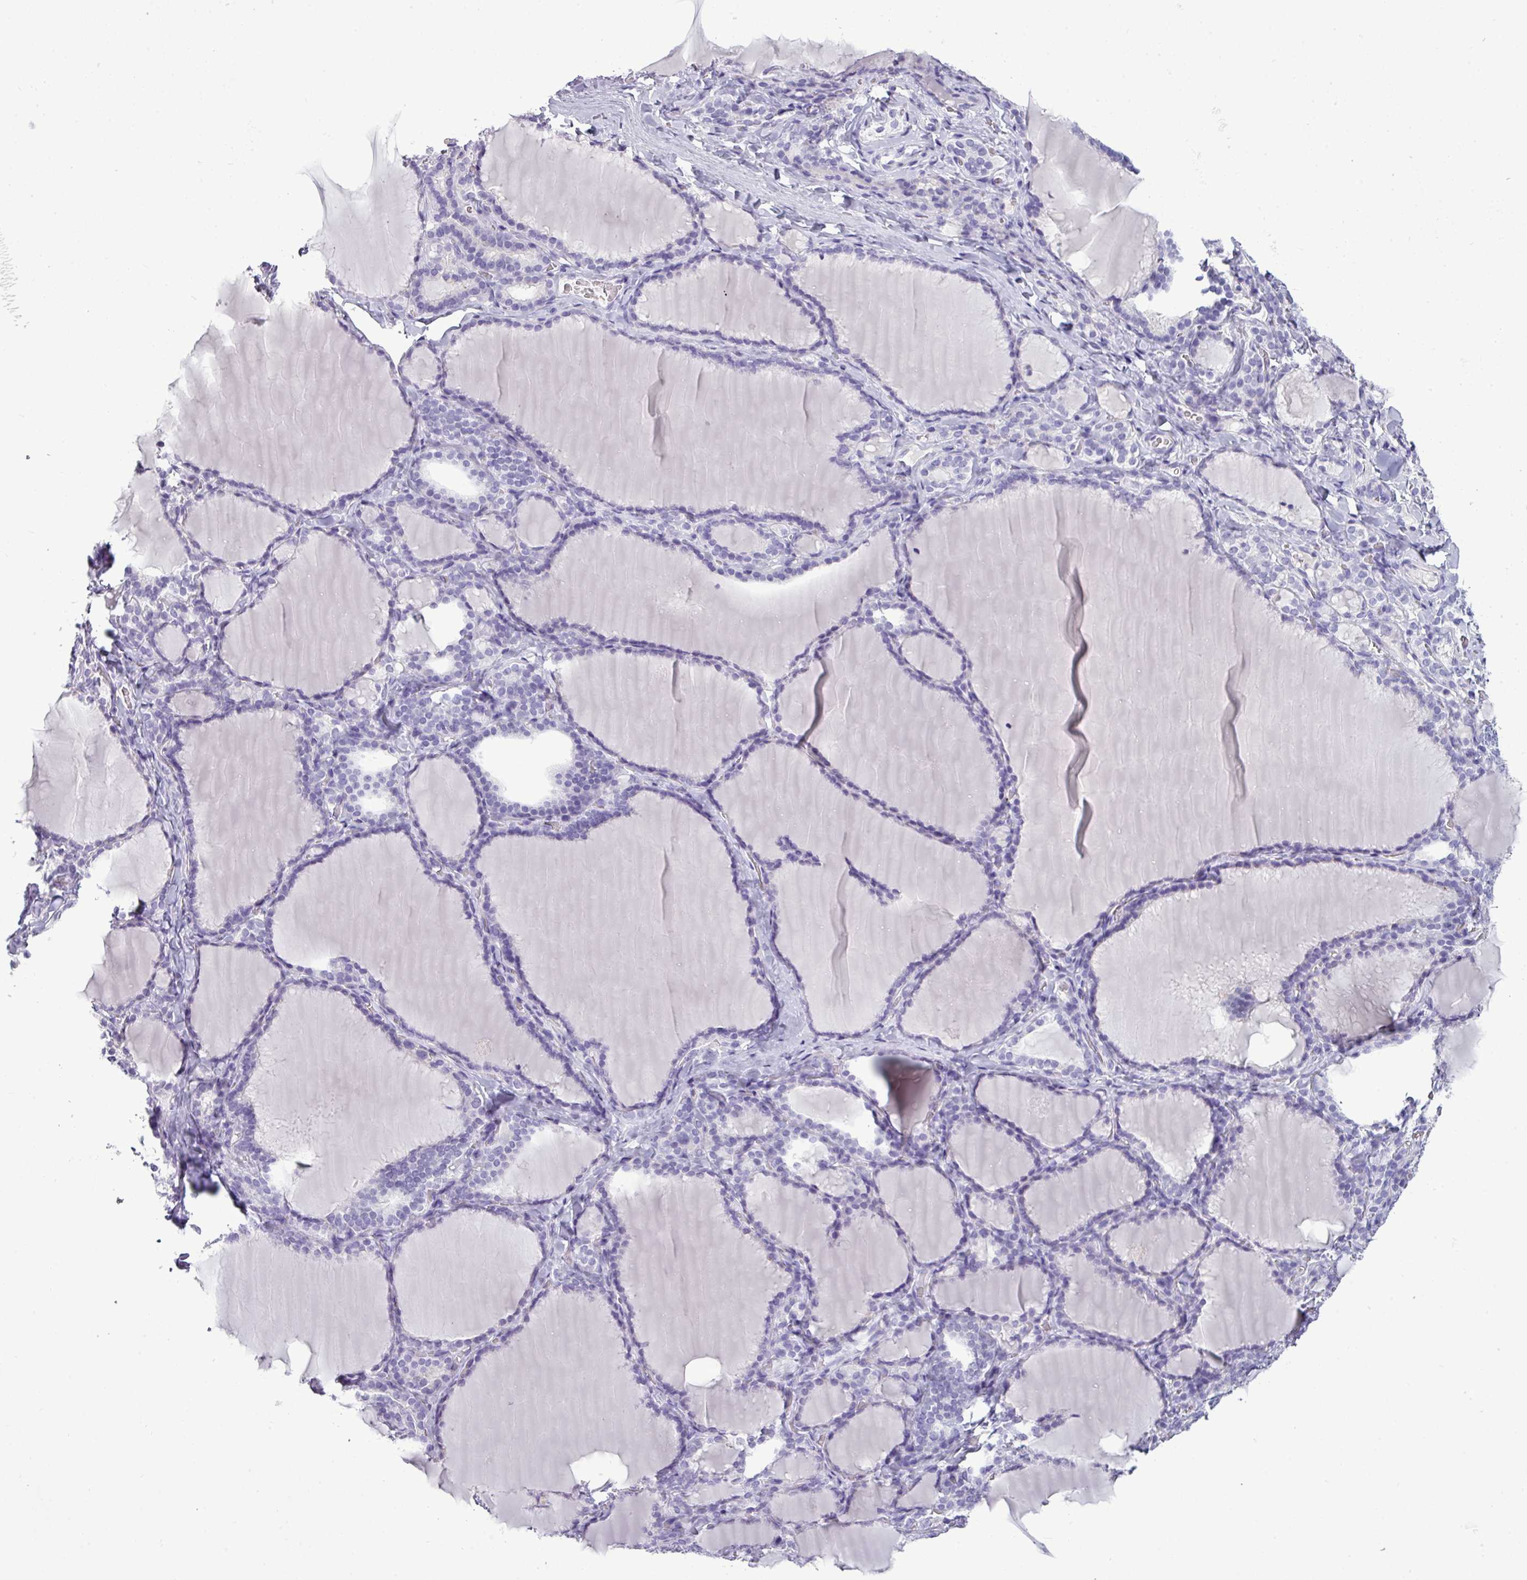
{"staining": {"intensity": "negative", "quantity": "none", "location": "none"}, "tissue": "thyroid gland", "cell_type": "Glandular cells", "image_type": "normal", "snomed": [{"axis": "morphology", "description": "Normal tissue, NOS"}, {"axis": "topography", "description": "Thyroid gland"}], "caption": "High power microscopy micrograph of an IHC micrograph of benign thyroid gland, revealing no significant staining in glandular cells. (Stains: DAB immunohistochemistry with hematoxylin counter stain, Microscopy: brightfield microscopy at high magnification).", "gene": "TMEM91", "patient": {"sex": "female", "age": 31}}